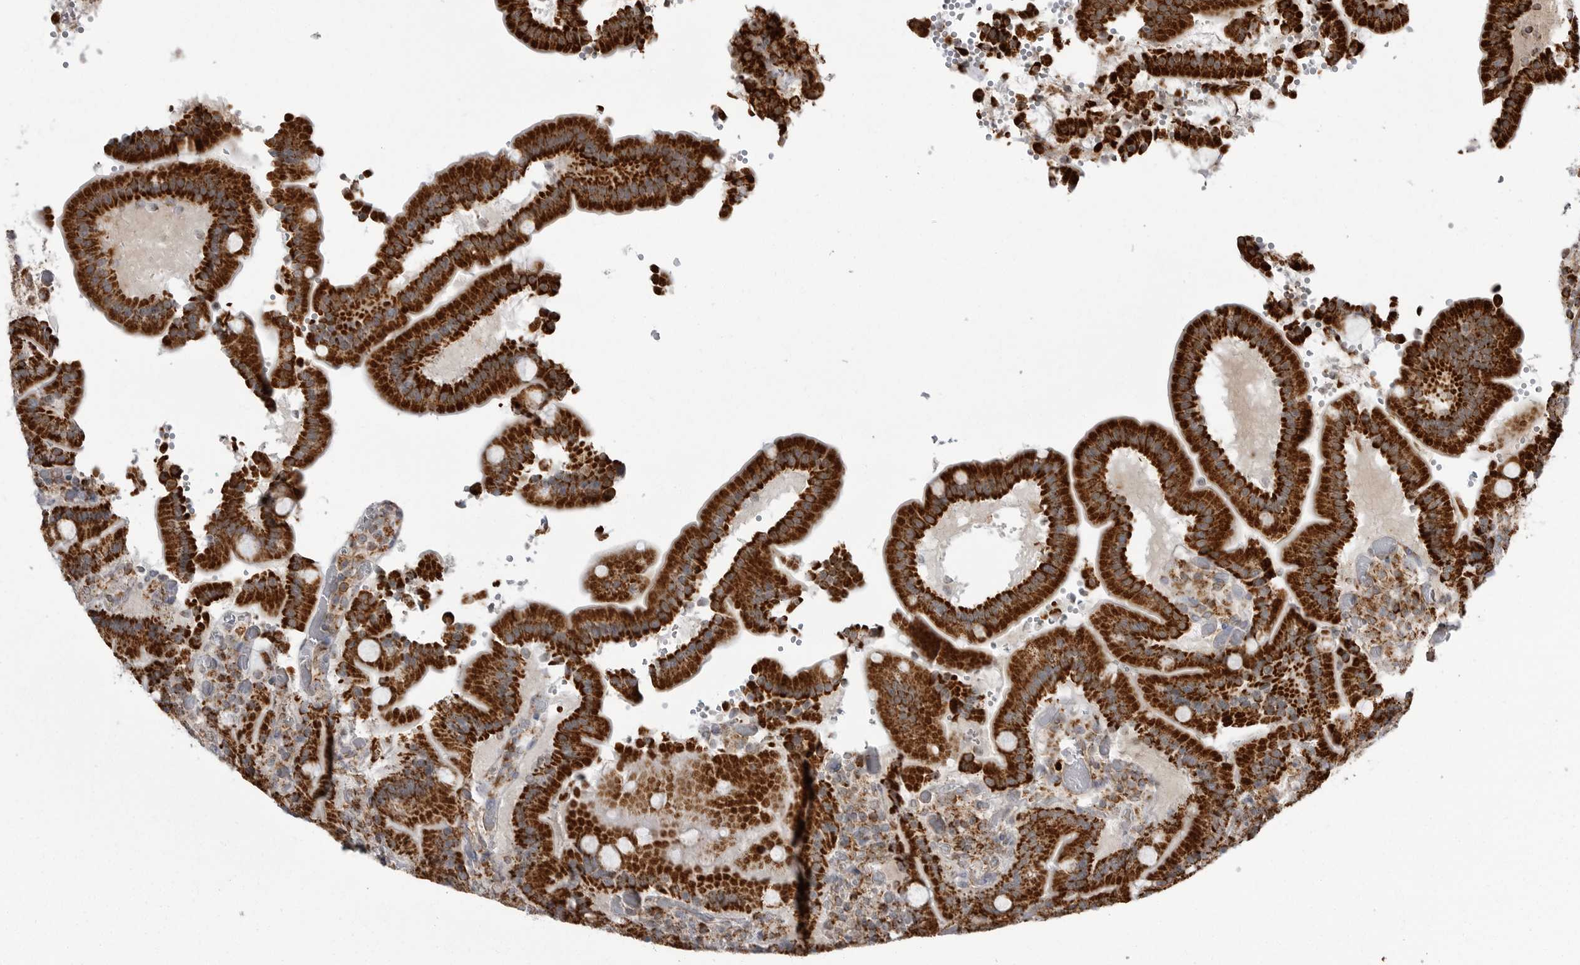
{"staining": {"intensity": "strong", "quantity": ">75%", "location": "cytoplasmic/membranous"}, "tissue": "duodenum", "cell_type": "Glandular cells", "image_type": "normal", "snomed": [{"axis": "morphology", "description": "Normal tissue, NOS"}, {"axis": "topography", "description": "Duodenum"}], "caption": "A brown stain shows strong cytoplasmic/membranous positivity of a protein in glandular cells of normal duodenum. The staining was performed using DAB (3,3'-diaminobenzidine), with brown indicating positive protein expression. Nuclei are stained blue with hematoxylin.", "gene": "FH", "patient": {"sex": "female", "age": 62}}